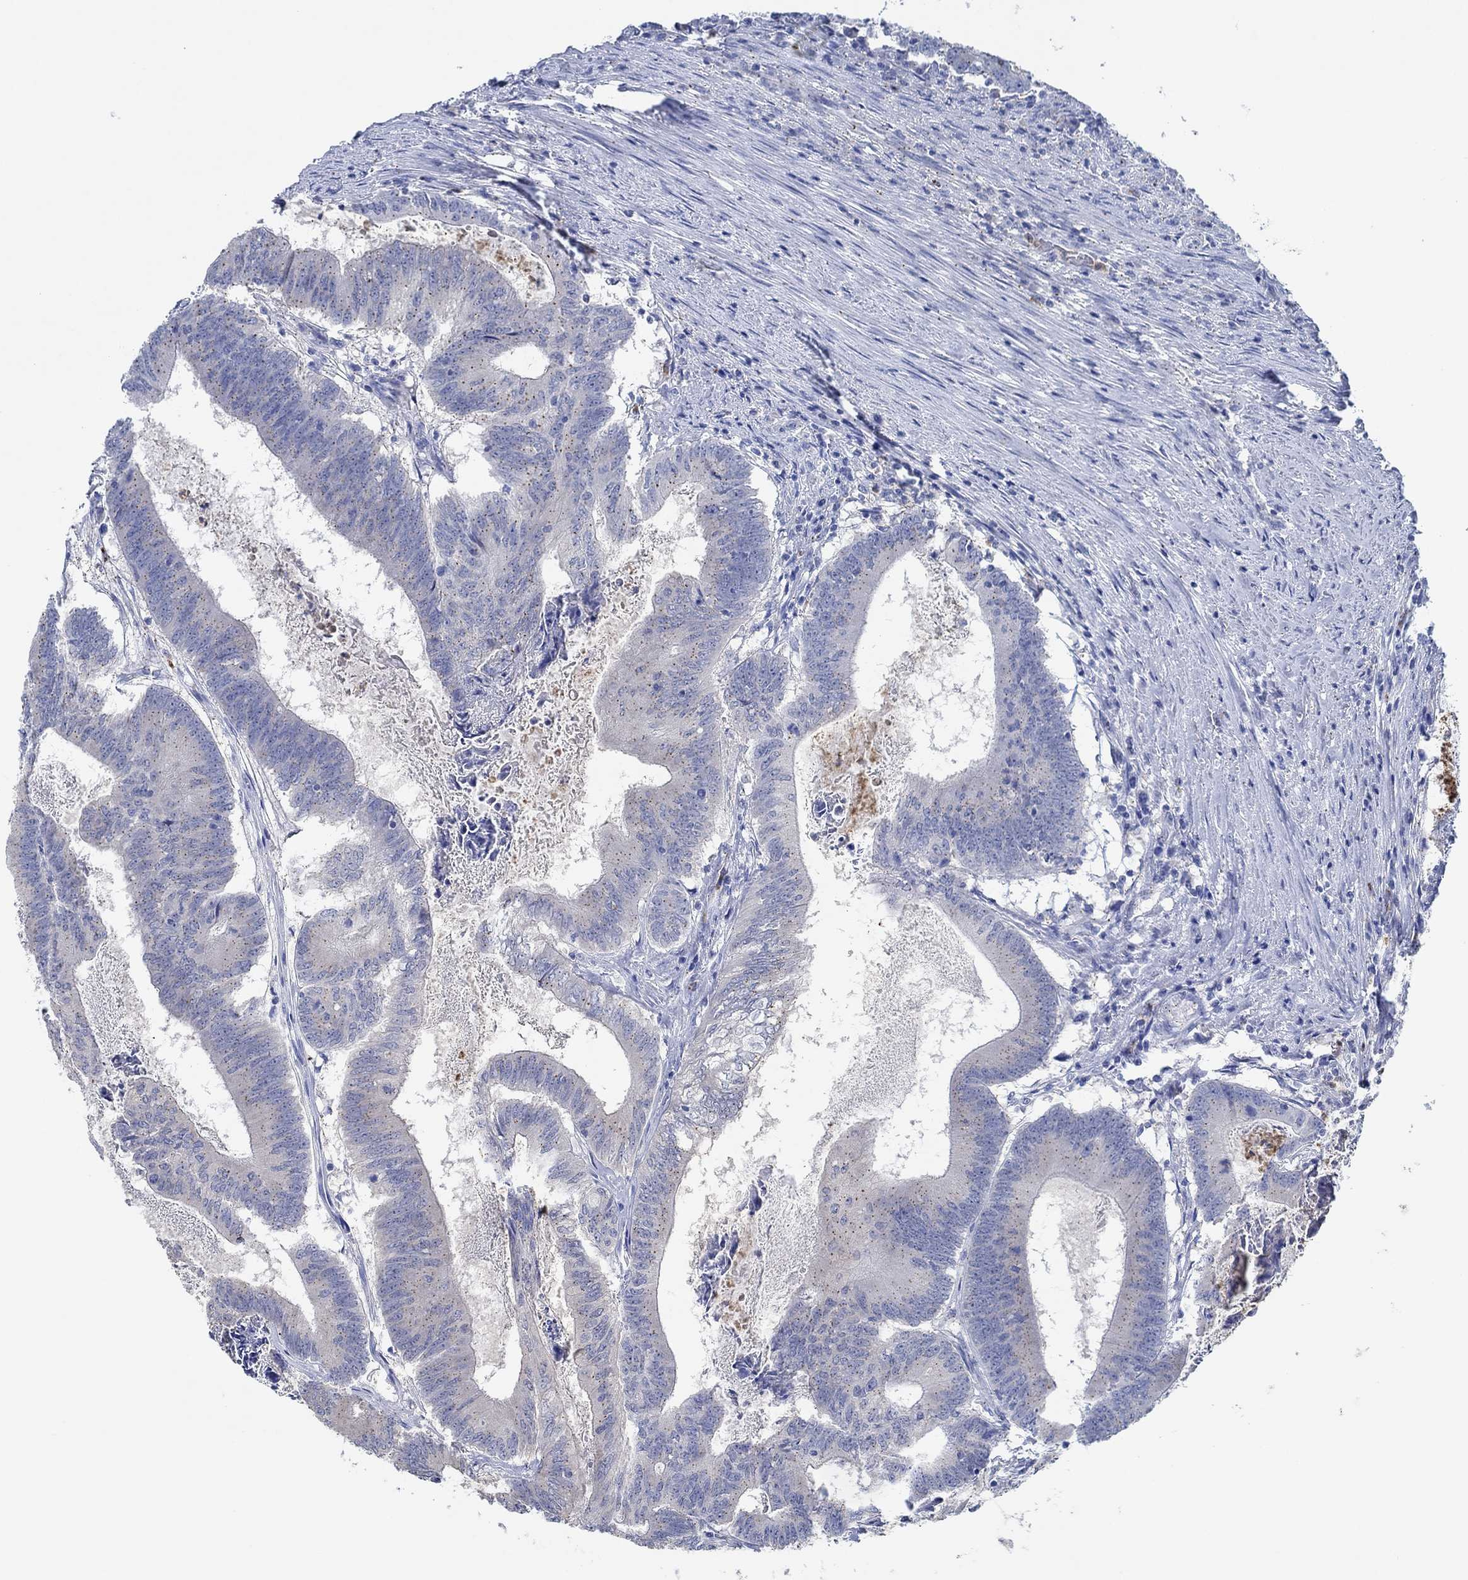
{"staining": {"intensity": "negative", "quantity": "none", "location": "none"}, "tissue": "colorectal cancer", "cell_type": "Tumor cells", "image_type": "cancer", "snomed": [{"axis": "morphology", "description": "Adenocarcinoma, NOS"}, {"axis": "topography", "description": "Colon"}], "caption": "Immunohistochemistry (IHC) photomicrograph of human colorectal cancer (adenocarcinoma) stained for a protein (brown), which displays no staining in tumor cells.", "gene": "CPM", "patient": {"sex": "female", "age": 70}}